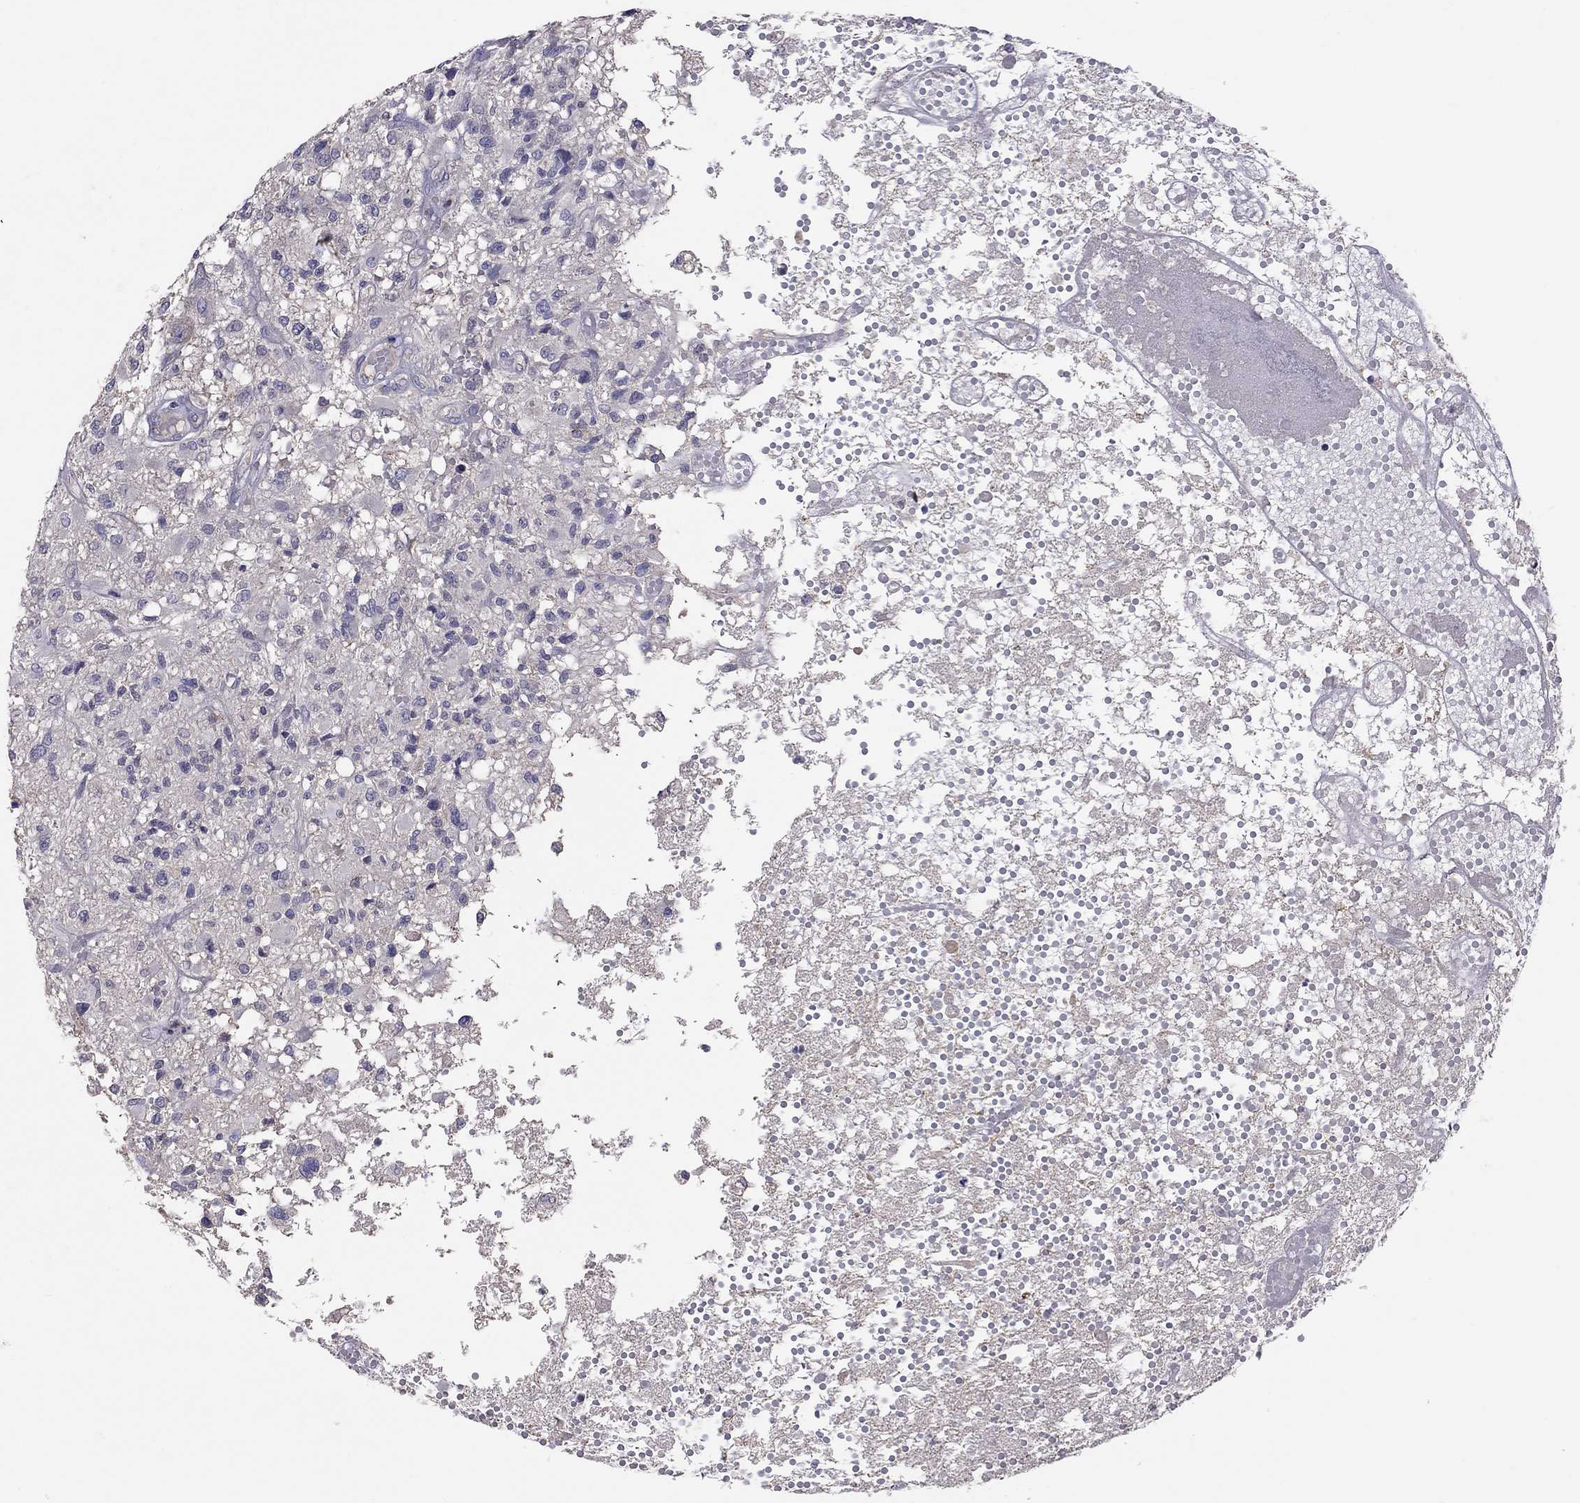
{"staining": {"intensity": "negative", "quantity": "none", "location": "none"}, "tissue": "glioma", "cell_type": "Tumor cells", "image_type": "cancer", "snomed": [{"axis": "morphology", "description": "Glioma, malignant, High grade"}, {"axis": "topography", "description": "Brain"}], "caption": "IHC micrograph of neoplastic tissue: human glioma stained with DAB (3,3'-diaminobenzidine) shows no significant protein positivity in tumor cells.", "gene": "RTP5", "patient": {"sex": "female", "age": 63}}